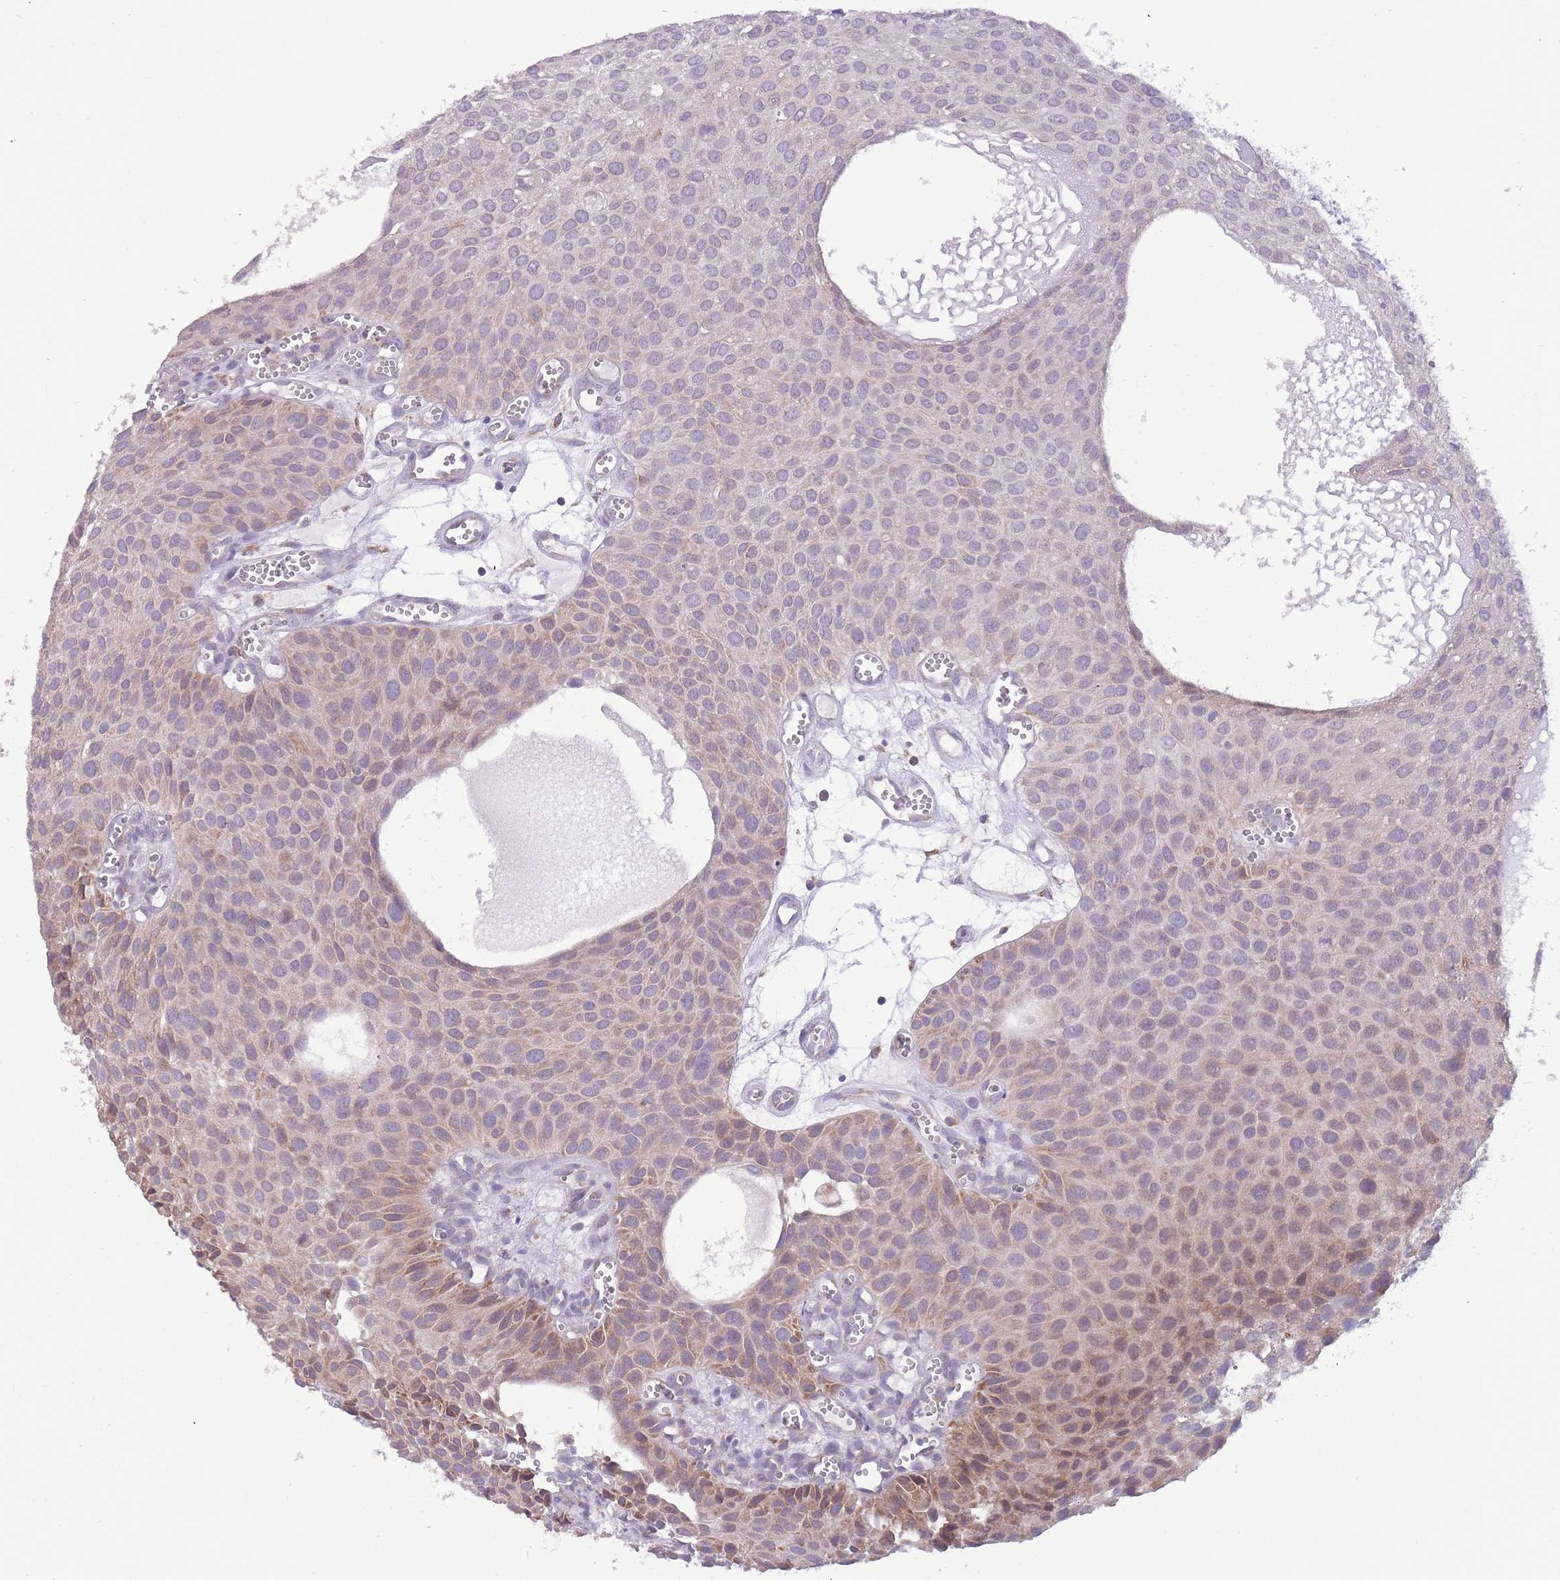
{"staining": {"intensity": "moderate", "quantity": "<25%", "location": "cytoplasmic/membranous"}, "tissue": "urothelial cancer", "cell_type": "Tumor cells", "image_type": "cancer", "snomed": [{"axis": "morphology", "description": "Urothelial carcinoma, Low grade"}, {"axis": "topography", "description": "Urinary bladder"}], "caption": "Brown immunohistochemical staining in urothelial cancer displays moderate cytoplasmic/membranous expression in approximately <25% of tumor cells. (brown staining indicates protein expression, while blue staining denotes nuclei).", "gene": "TRAPPC5", "patient": {"sex": "male", "age": 88}}